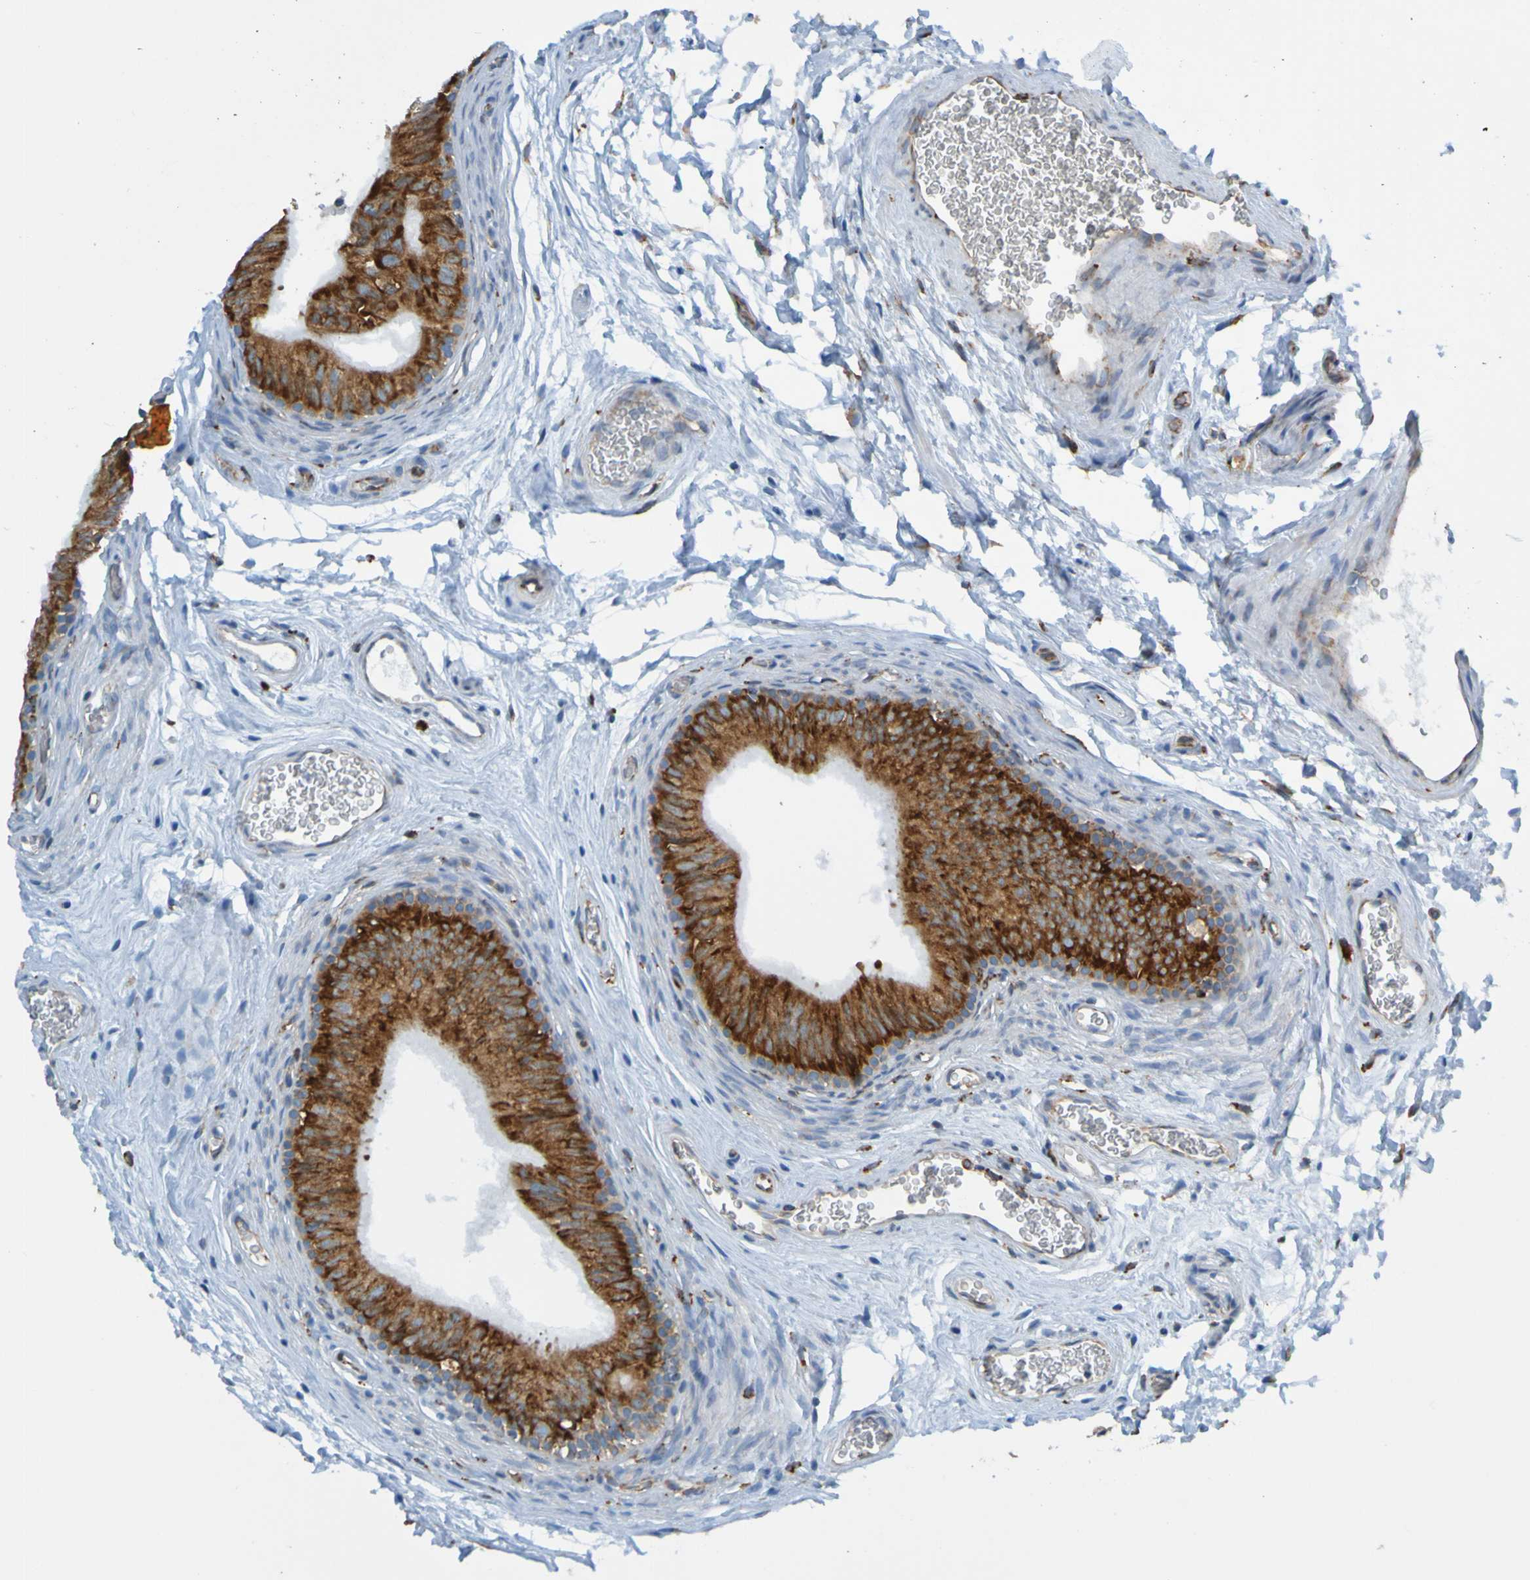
{"staining": {"intensity": "moderate", "quantity": ">75%", "location": "cytoplasmic/membranous"}, "tissue": "epididymis", "cell_type": "Glandular cells", "image_type": "normal", "snomed": [{"axis": "morphology", "description": "Normal tissue, NOS"}, {"axis": "topography", "description": "Epididymis"}], "caption": "Protein expression analysis of unremarkable human epididymis reveals moderate cytoplasmic/membranous expression in approximately >75% of glandular cells.", "gene": "SSR1", "patient": {"sex": "male", "age": 36}}